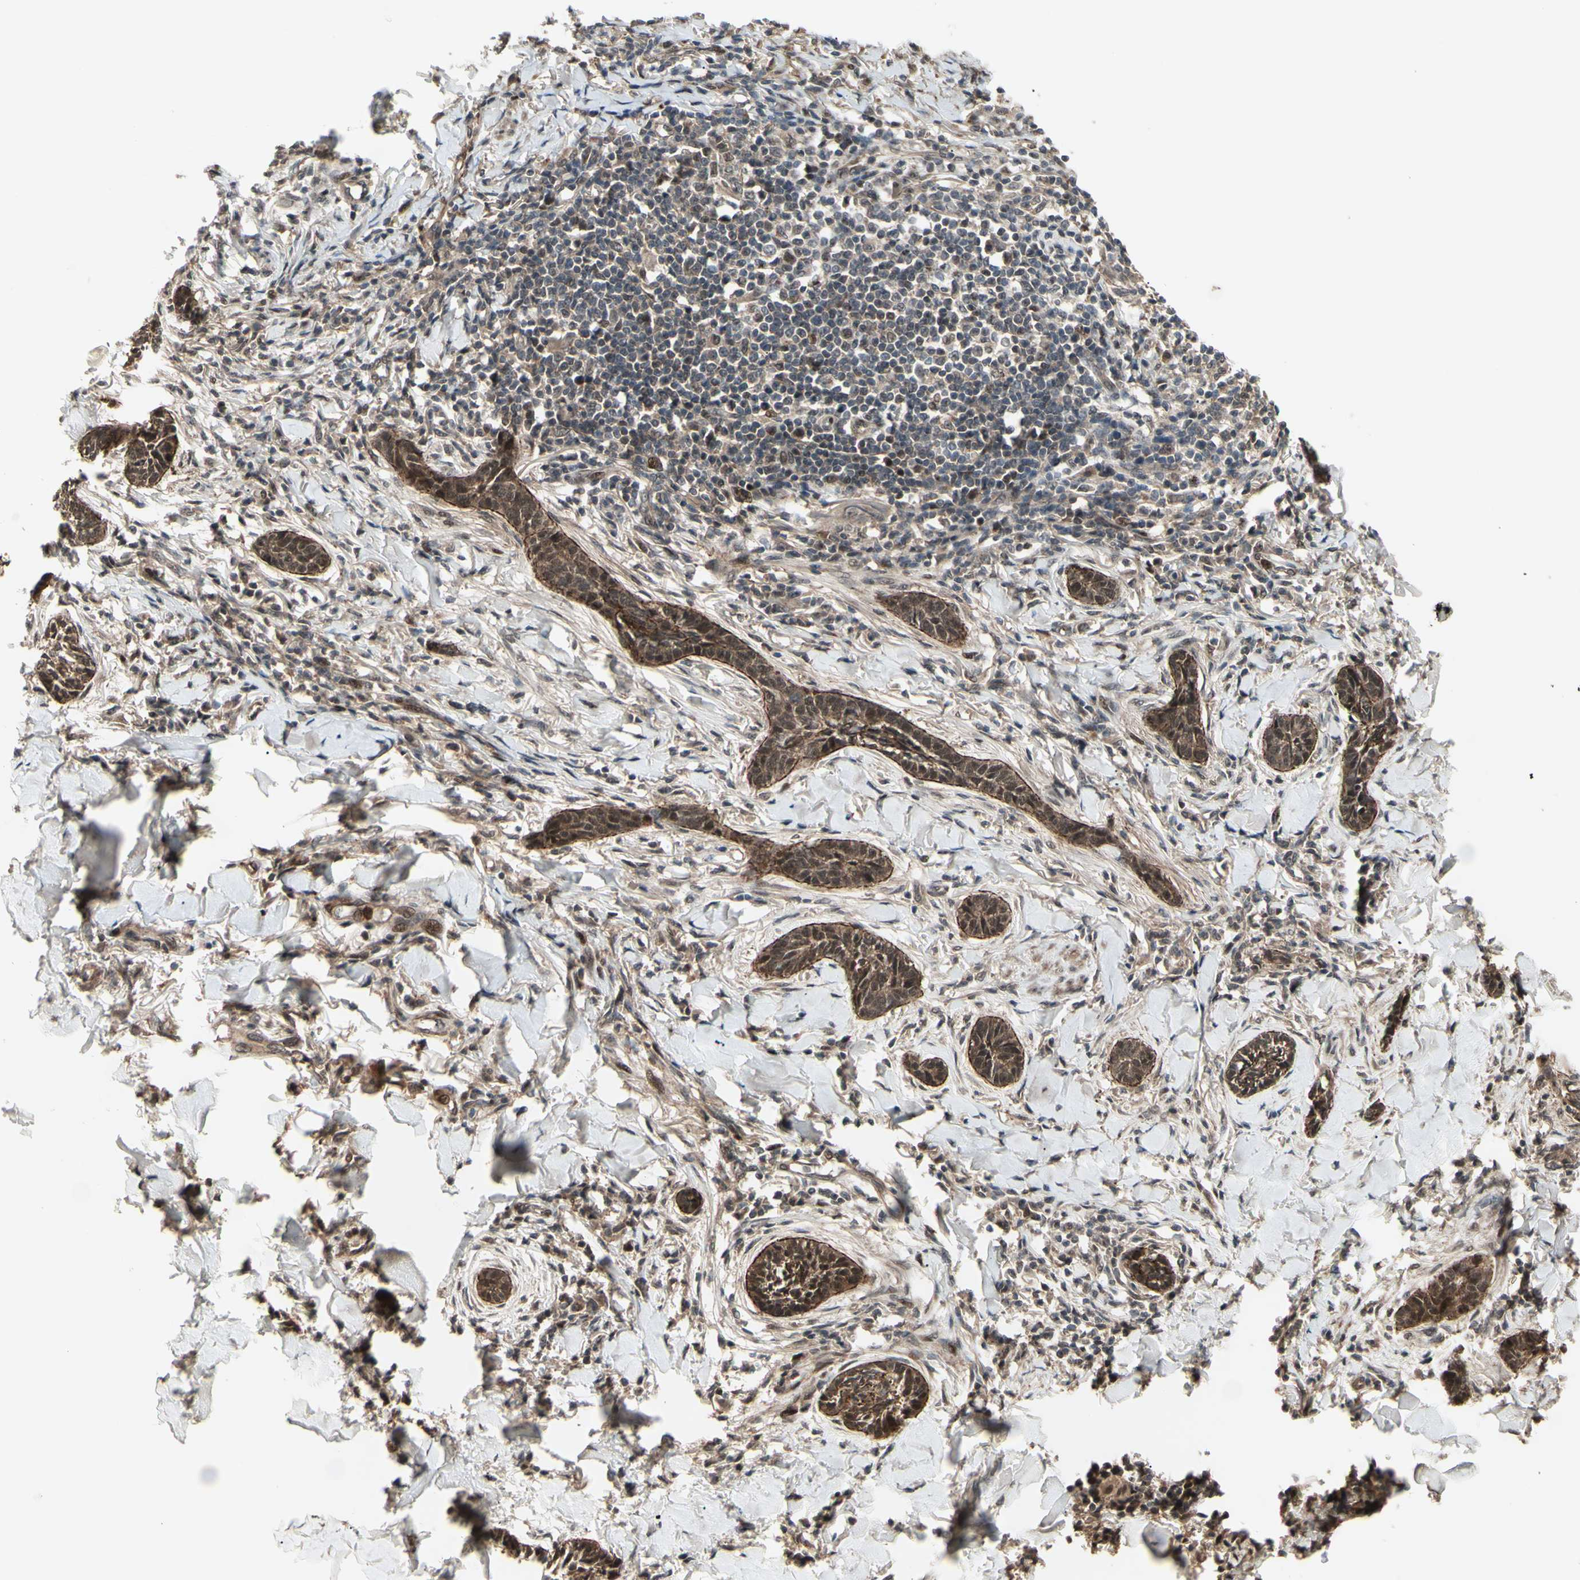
{"staining": {"intensity": "strong", "quantity": ">75%", "location": "cytoplasmic/membranous,nuclear"}, "tissue": "skin cancer", "cell_type": "Tumor cells", "image_type": "cancer", "snomed": [{"axis": "morphology", "description": "Papilloma, NOS"}, {"axis": "morphology", "description": "Basal cell carcinoma"}, {"axis": "topography", "description": "Skin"}], "caption": "Tumor cells show high levels of strong cytoplasmic/membranous and nuclear expression in about >75% of cells in human skin cancer.", "gene": "MLF2", "patient": {"sex": "male", "age": 87}}